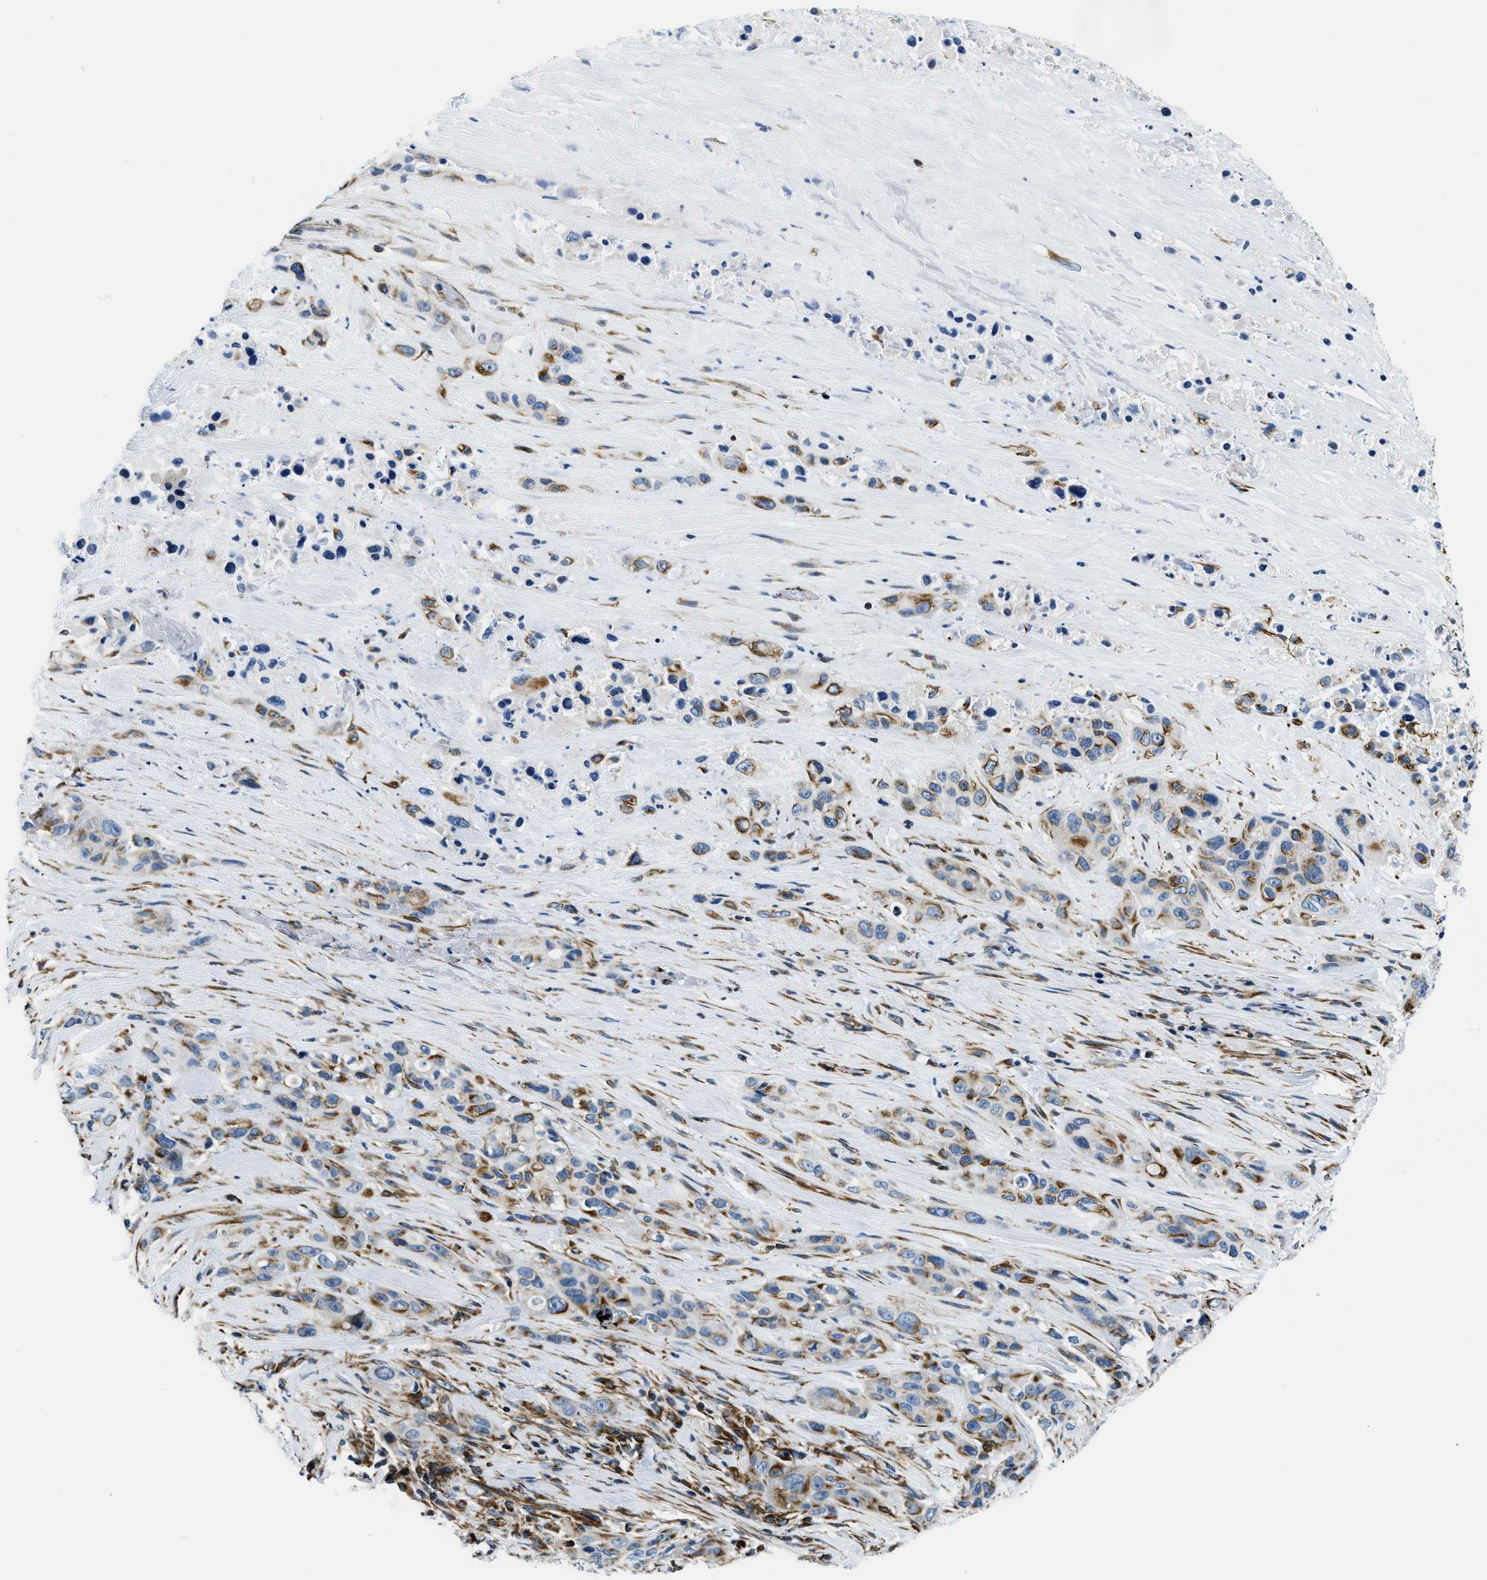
{"staining": {"intensity": "moderate", "quantity": "25%-75%", "location": "cytoplasmic/membranous"}, "tissue": "pancreatic cancer", "cell_type": "Tumor cells", "image_type": "cancer", "snomed": [{"axis": "morphology", "description": "Adenocarcinoma, NOS"}, {"axis": "topography", "description": "Pancreas"}], "caption": "Brown immunohistochemical staining in human adenocarcinoma (pancreatic) shows moderate cytoplasmic/membranous staining in approximately 25%-75% of tumor cells. (DAB (3,3'-diaminobenzidine) IHC, brown staining for protein, blue staining for nuclei).", "gene": "GNS", "patient": {"sex": "male", "age": 53}}